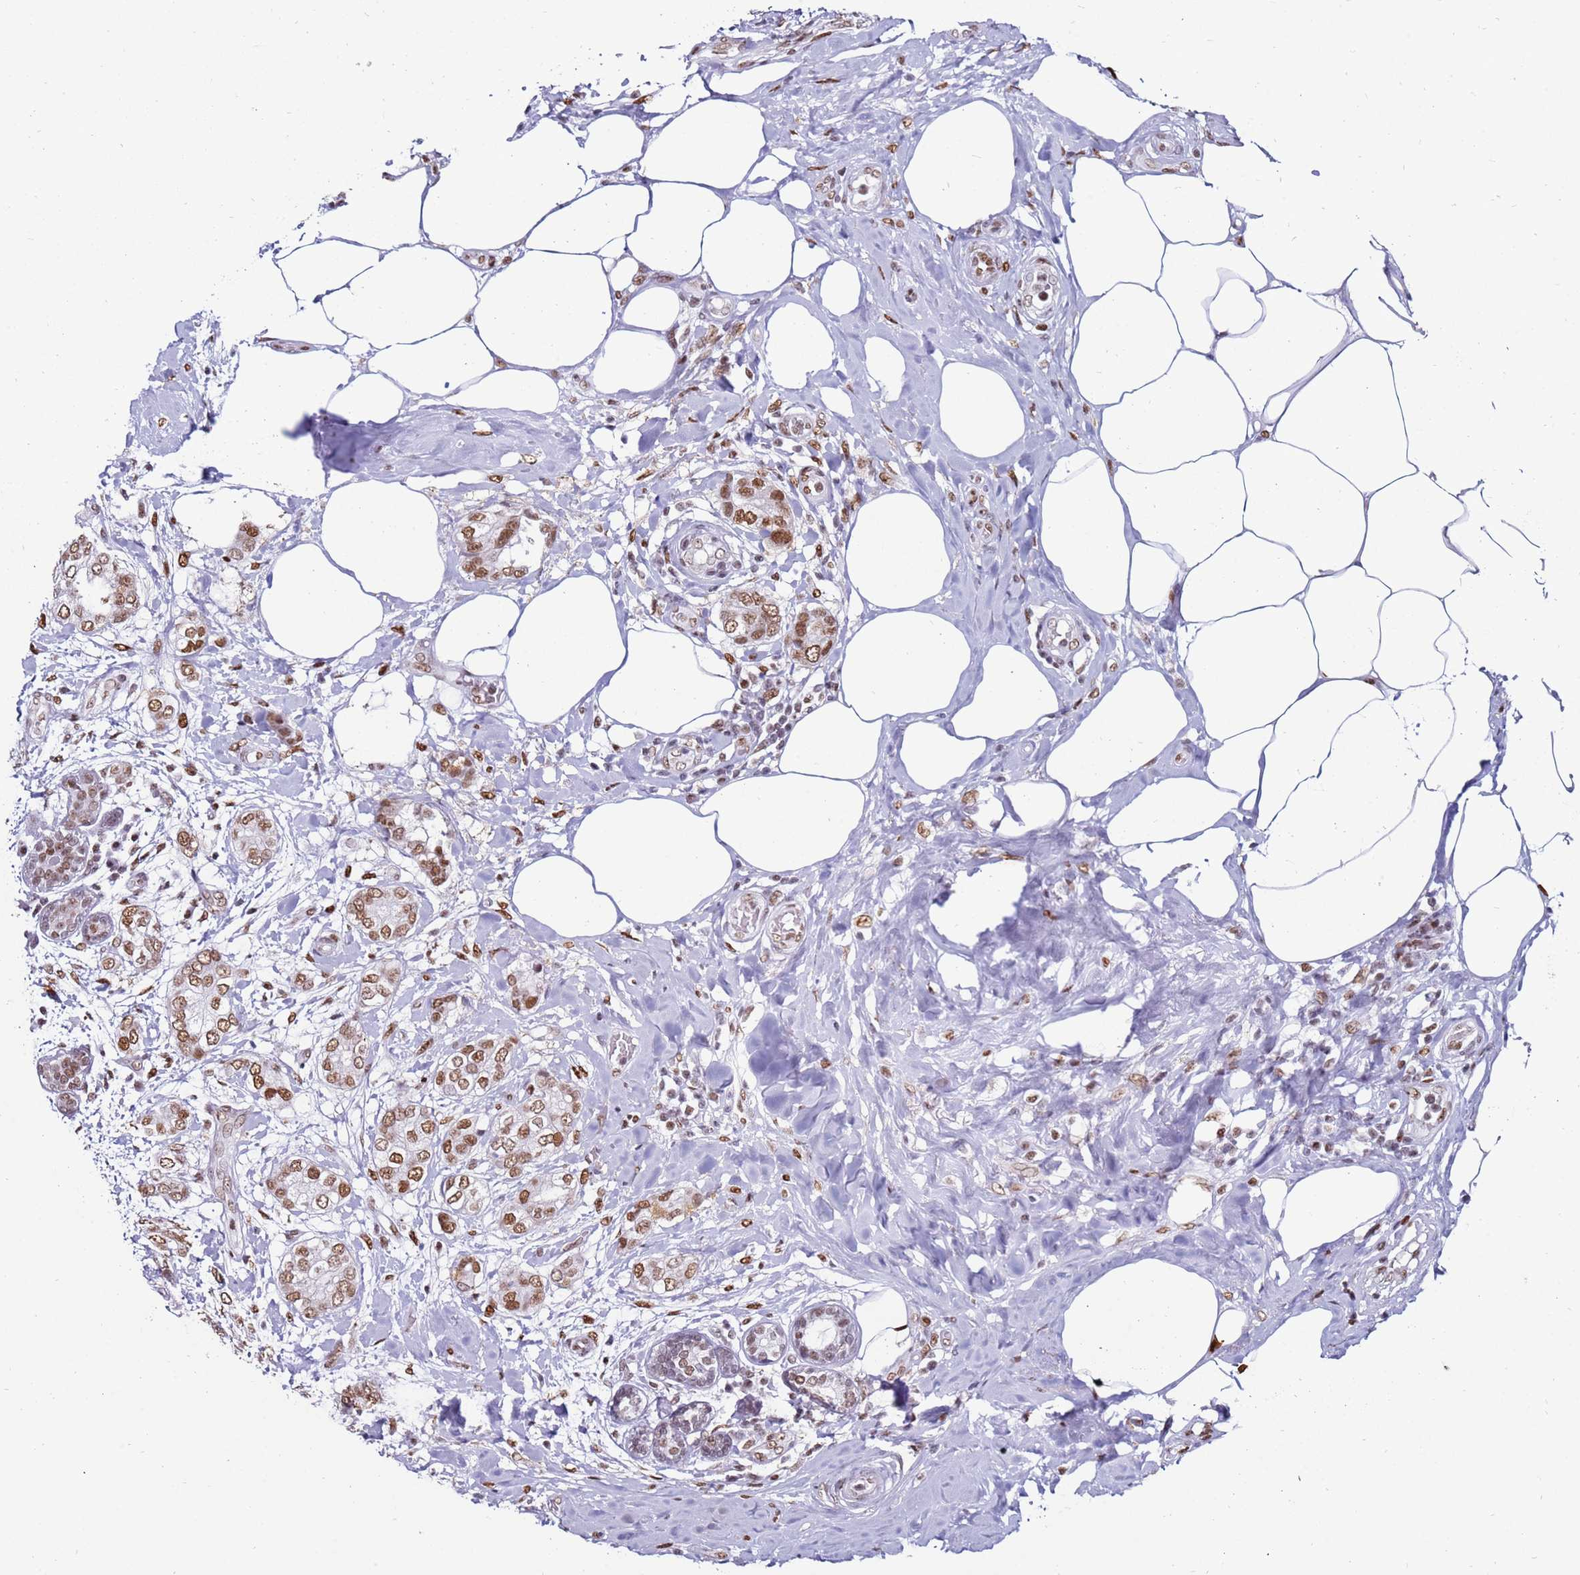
{"staining": {"intensity": "moderate", "quantity": ">75%", "location": "nuclear"}, "tissue": "breast cancer", "cell_type": "Tumor cells", "image_type": "cancer", "snomed": [{"axis": "morphology", "description": "Duct carcinoma"}, {"axis": "topography", "description": "Breast"}], "caption": "Immunohistochemistry (IHC) photomicrograph of neoplastic tissue: breast cancer (intraductal carcinoma) stained using immunohistochemistry (IHC) reveals medium levels of moderate protein expression localized specifically in the nuclear of tumor cells, appearing as a nuclear brown color.", "gene": "KPNA4", "patient": {"sex": "female", "age": 73}}